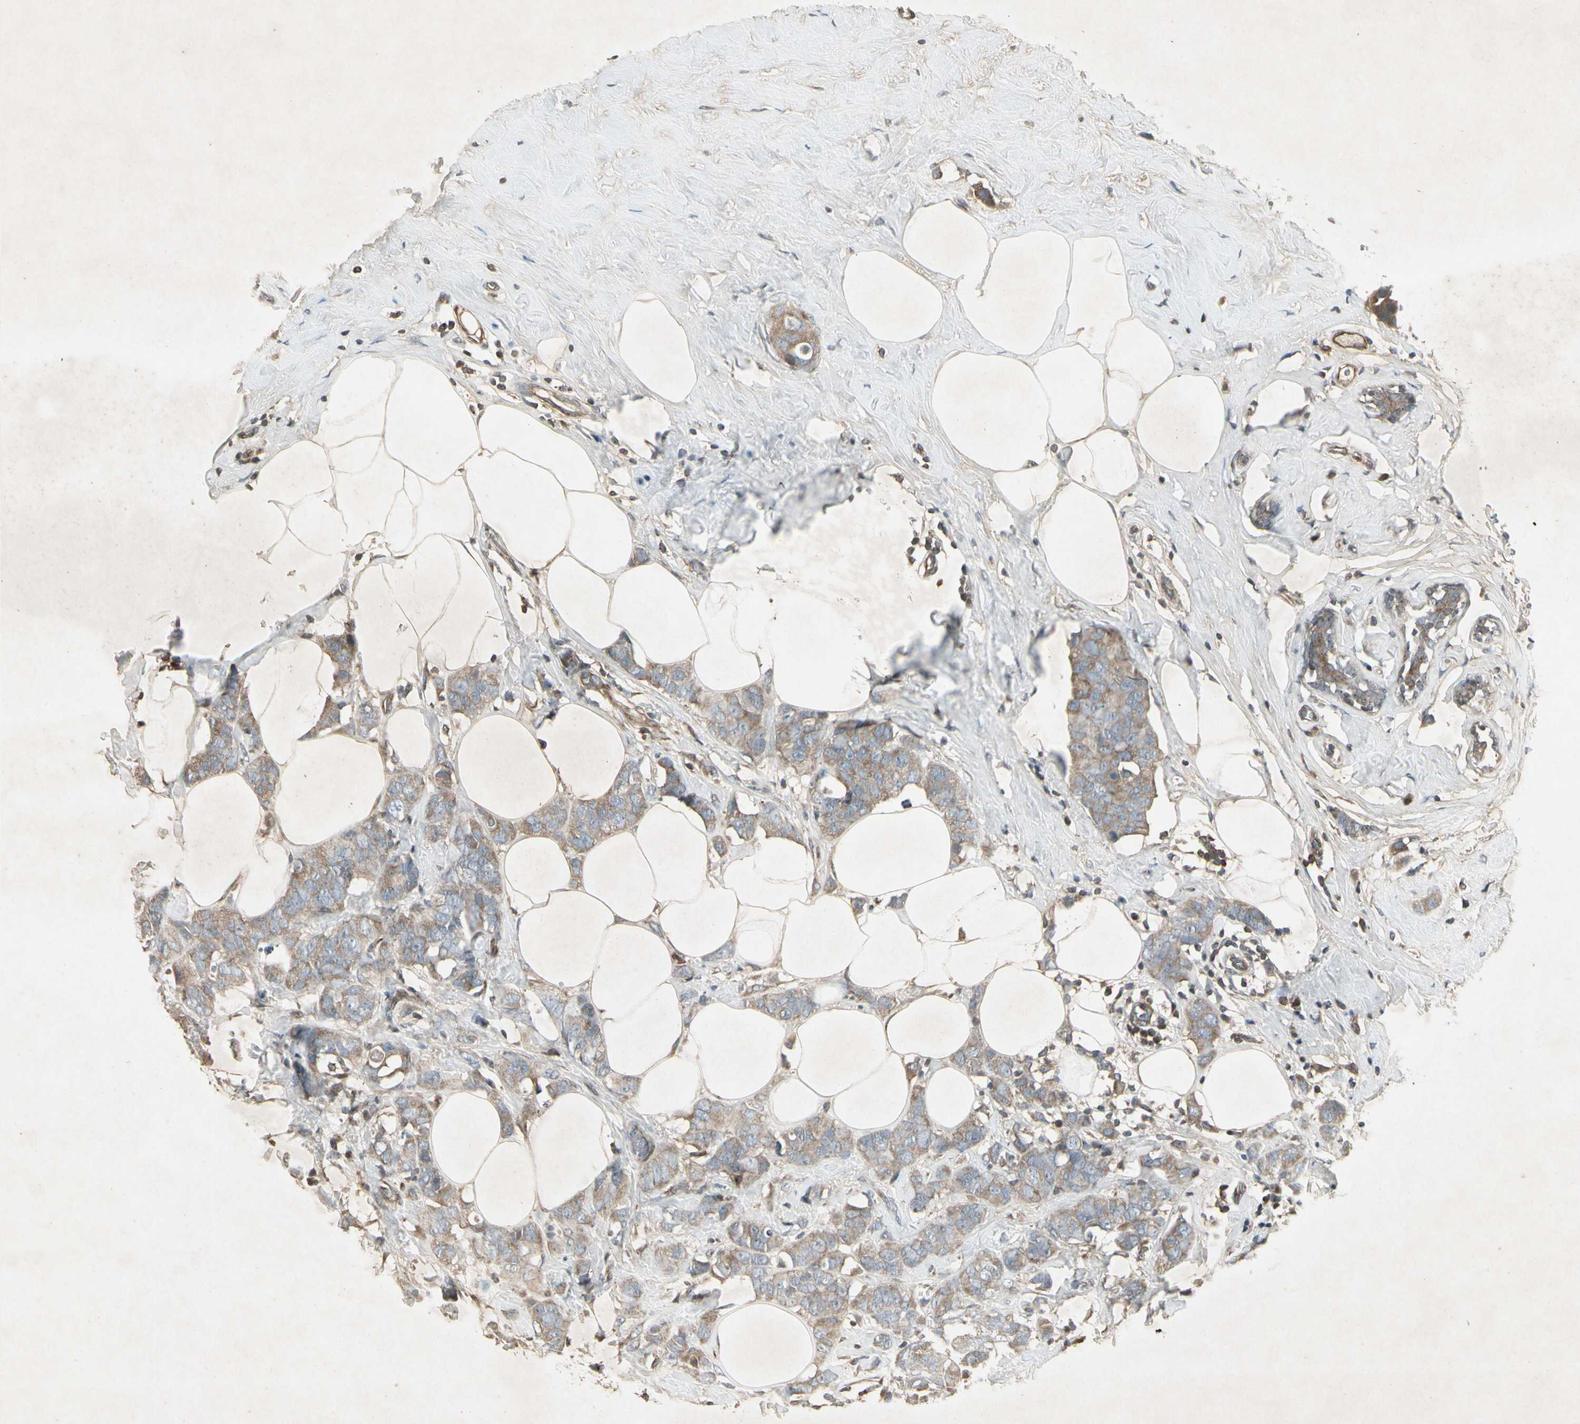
{"staining": {"intensity": "weak", "quantity": ">75%", "location": "cytoplasmic/membranous"}, "tissue": "breast cancer", "cell_type": "Tumor cells", "image_type": "cancer", "snomed": [{"axis": "morphology", "description": "Normal tissue, NOS"}, {"axis": "morphology", "description": "Duct carcinoma"}, {"axis": "topography", "description": "Breast"}], "caption": "Breast intraductal carcinoma stained for a protein exhibits weak cytoplasmic/membranous positivity in tumor cells.", "gene": "TEK", "patient": {"sex": "female", "age": 50}}